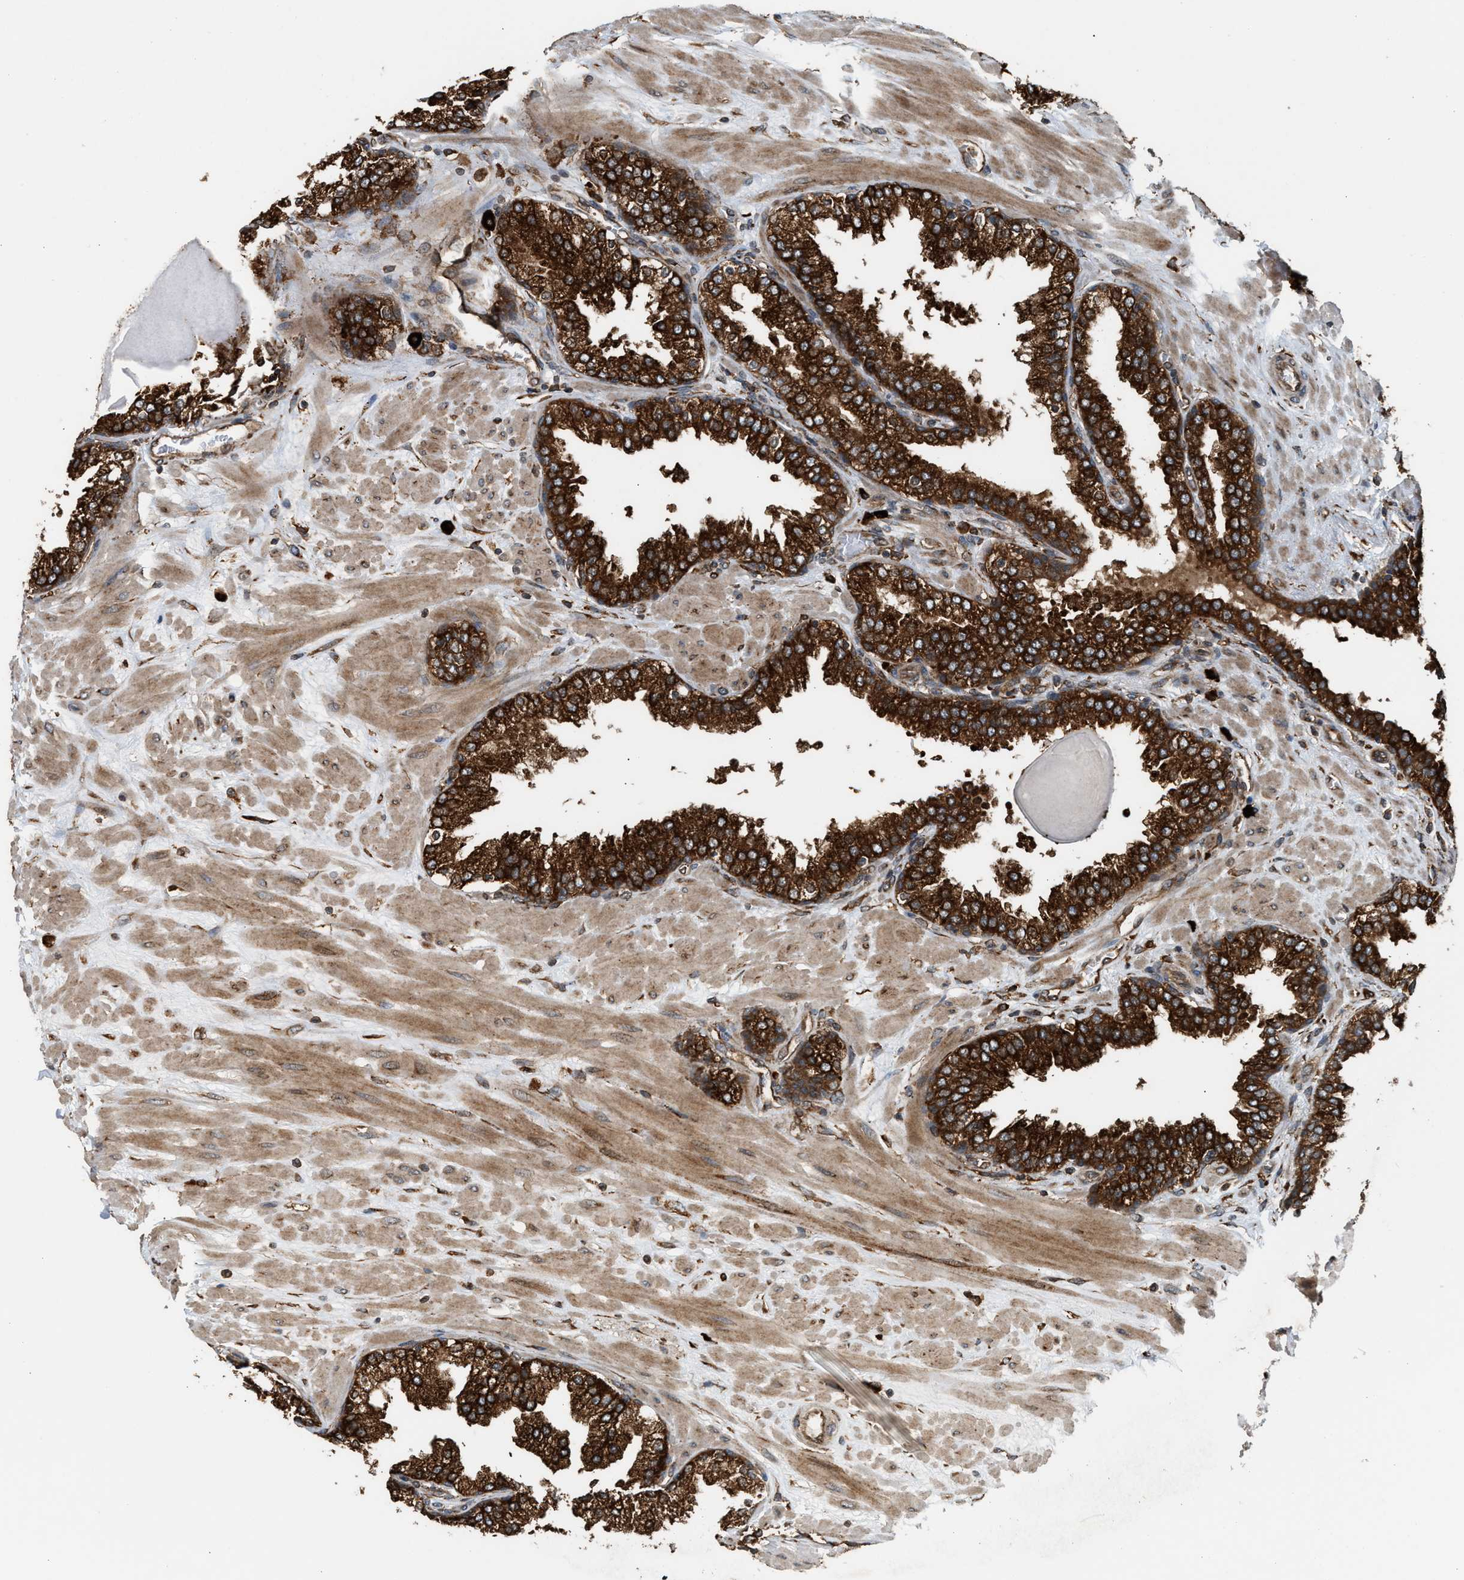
{"staining": {"intensity": "strong", "quantity": ">75%", "location": "cytoplasmic/membranous"}, "tissue": "prostate", "cell_type": "Glandular cells", "image_type": "normal", "snomed": [{"axis": "morphology", "description": "Normal tissue, NOS"}, {"axis": "topography", "description": "Prostate"}], "caption": "Normal prostate exhibits strong cytoplasmic/membranous positivity in about >75% of glandular cells.", "gene": "BAIAP2L1", "patient": {"sex": "male", "age": 51}}